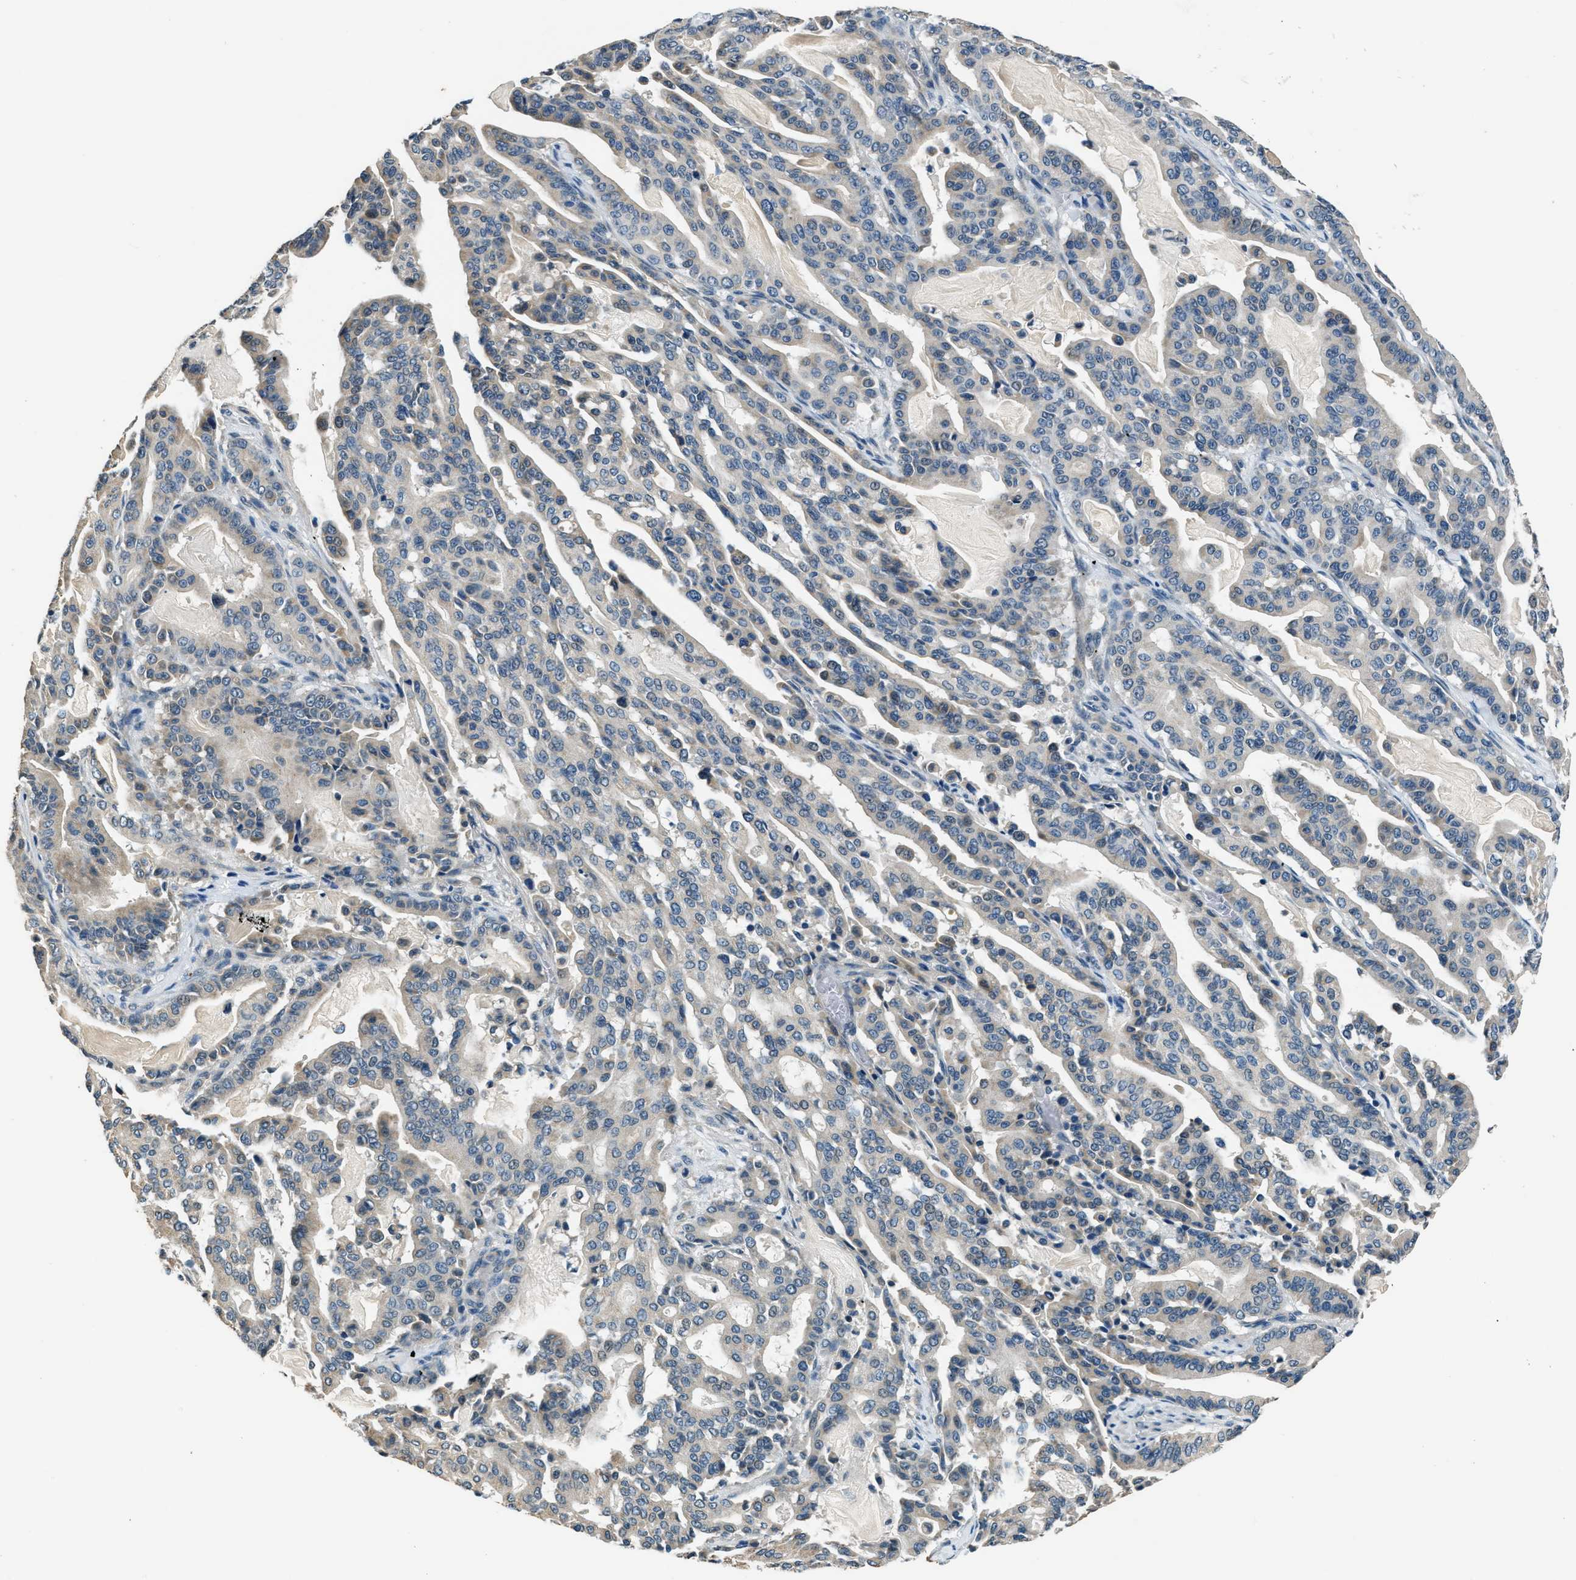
{"staining": {"intensity": "weak", "quantity": "<25%", "location": "cytoplasmic/membranous"}, "tissue": "pancreatic cancer", "cell_type": "Tumor cells", "image_type": "cancer", "snomed": [{"axis": "morphology", "description": "Adenocarcinoma, NOS"}, {"axis": "topography", "description": "Pancreas"}], "caption": "Immunohistochemistry image of human pancreatic cancer stained for a protein (brown), which displays no expression in tumor cells. The staining was performed using DAB (3,3'-diaminobenzidine) to visualize the protein expression in brown, while the nuclei were stained in blue with hematoxylin (Magnification: 20x).", "gene": "NME8", "patient": {"sex": "male", "age": 63}}